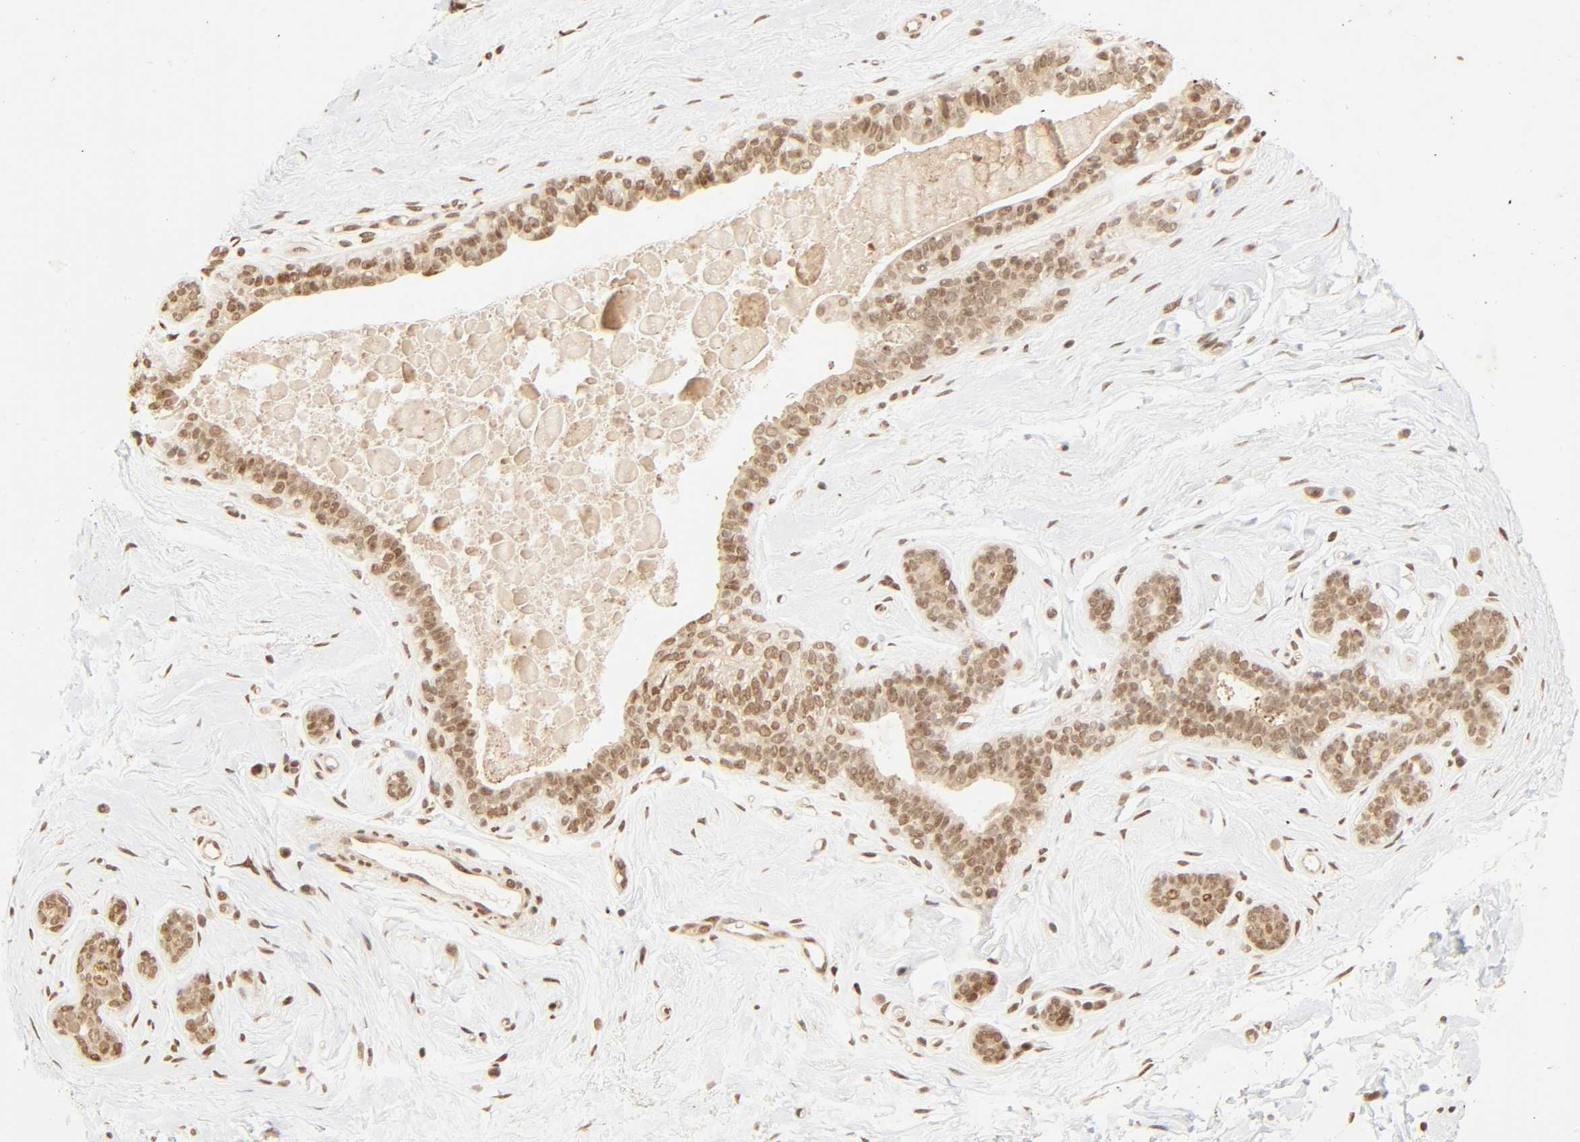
{"staining": {"intensity": "moderate", "quantity": ">75%", "location": "cytoplasmic/membranous,nuclear"}, "tissue": "breast", "cell_type": "Glandular cells", "image_type": "normal", "snomed": [{"axis": "morphology", "description": "Normal tissue, NOS"}, {"axis": "topography", "description": "Breast"}], "caption": "Immunohistochemical staining of normal breast exhibits moderate cytoplasmic/membranous,nuclear protein positivity in about >75% of glandular cells.", "gene": "UBC", "patient": {"sex": "female", "age": 52}}